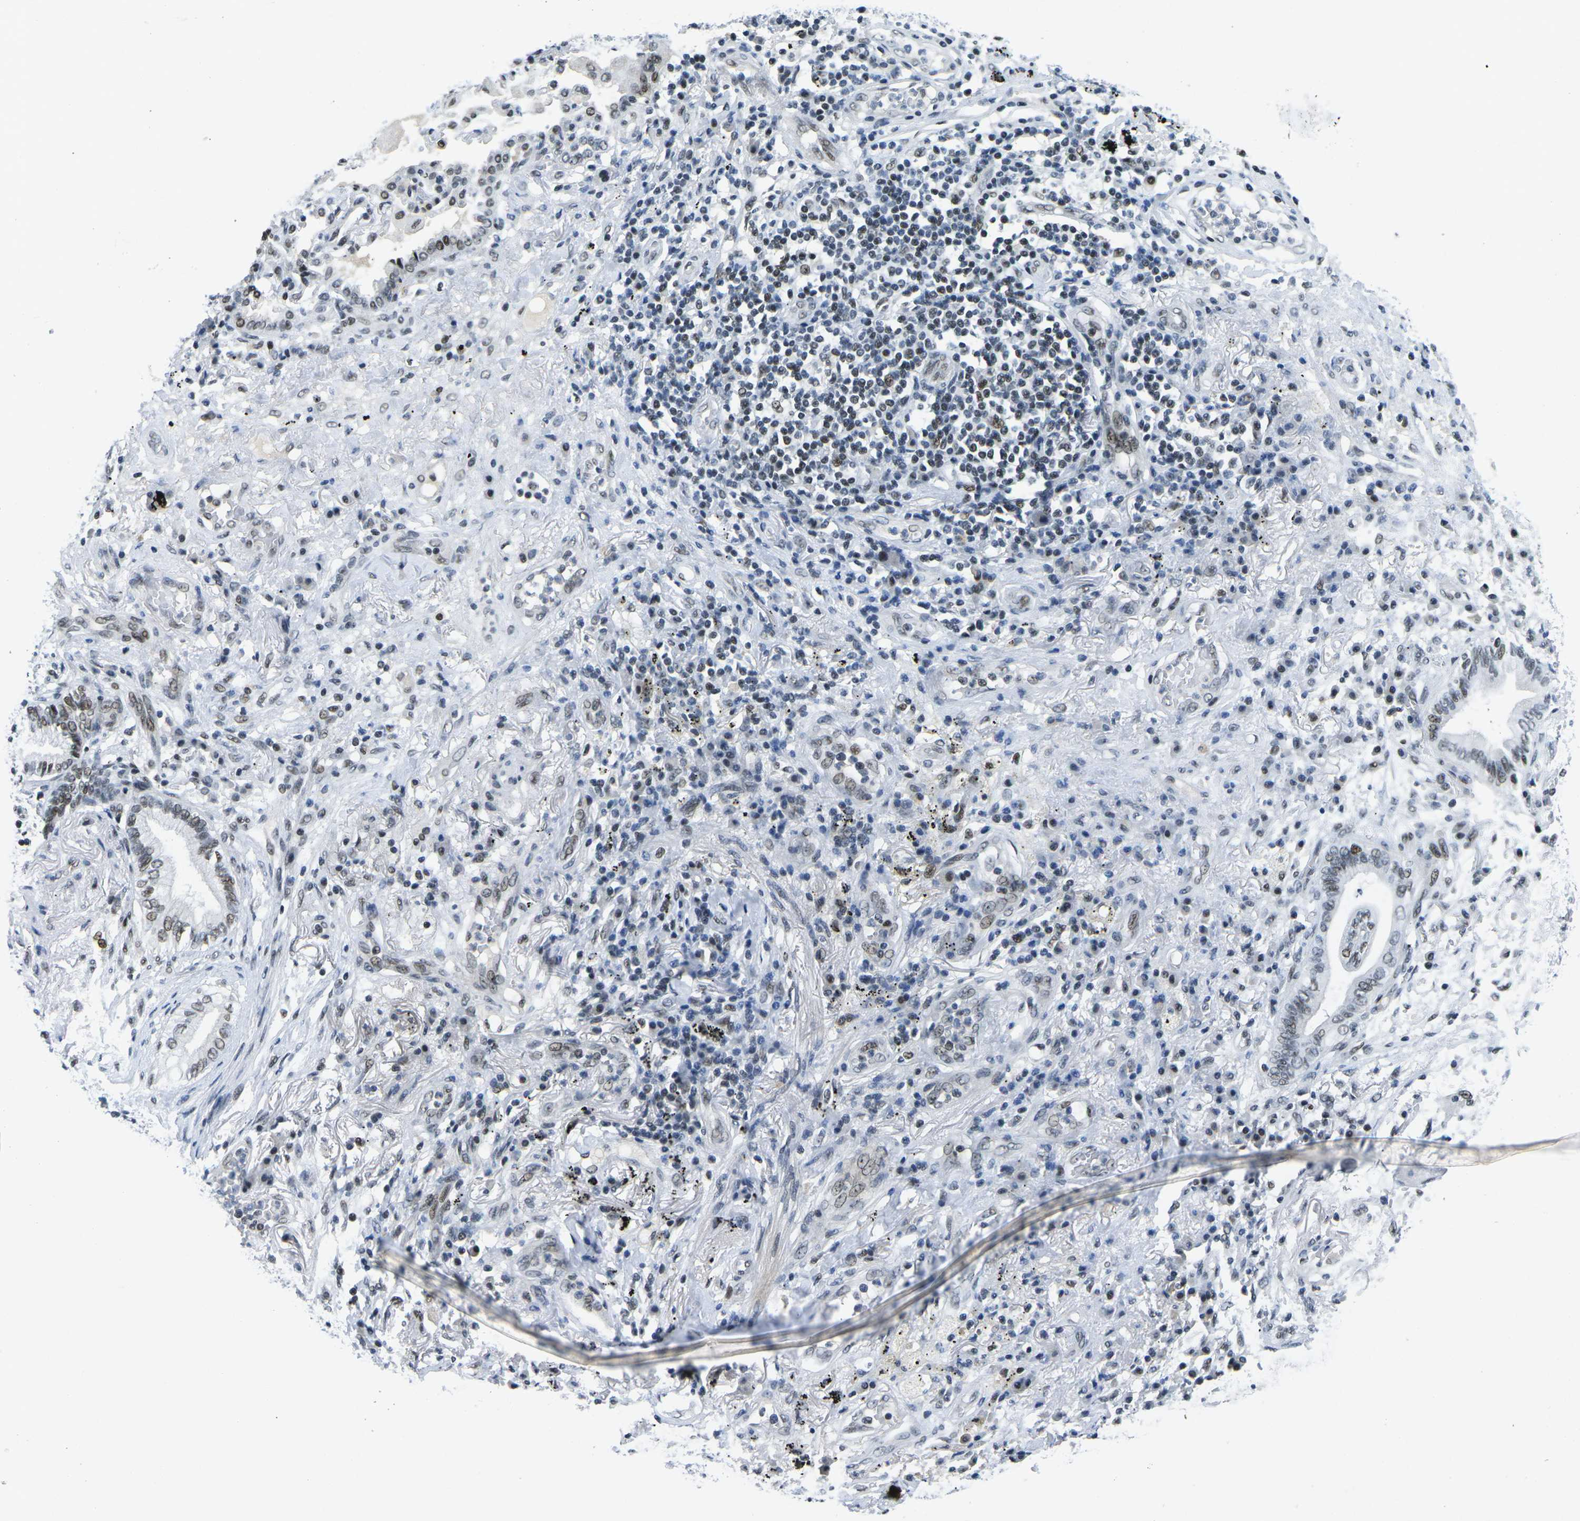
{"staining": {"intensity": "moderate", "quantity": "25%-75%", "location": "nuclear"}, "tissue": "lung cancer", "cell_type": "Tumor cells", "image_type": "cancer", "snomed": [{"axis": "morphology", "description": "Normal tissue, NOS"}, {"axis": "morphology", "description": "Adenocarcinoma, NOS"}, {"axis": "topography", "description": "Bronchus"}, {"axis": "topography", "description": "Lung"}], "caption": "Lung cancer tissue demonstrates moderate nuclear staining in approximately 25%-75% of tumor cells", "gene": "PRPF8", "patient": {"sex": "female", "age": 70}}